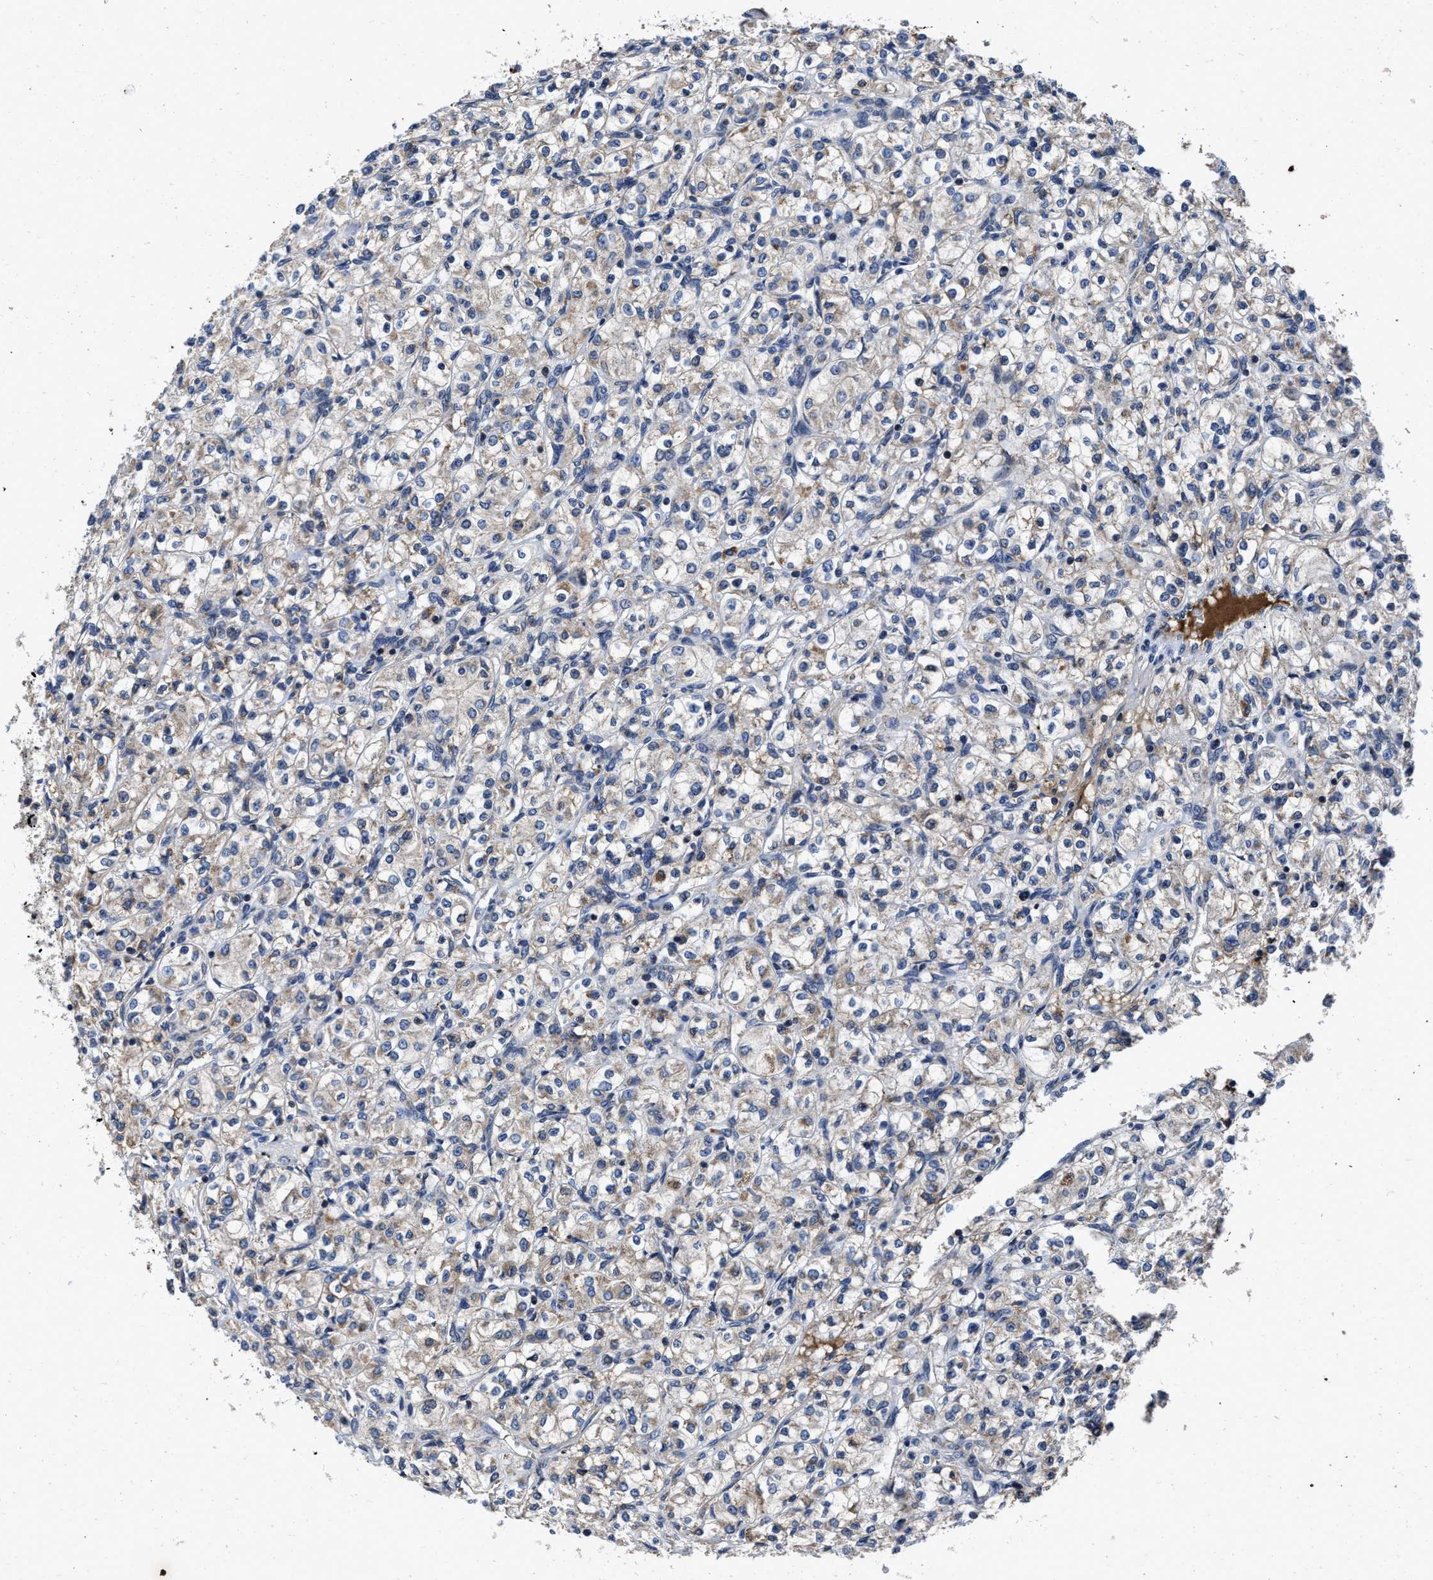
{"staining": {"intensity": "weak", "quantity": "<25%", "location": "cytoplasmic/membranous"}, "tissue": "renal cancer", "cell_type": "Tumor cells", "image_type": "cancer", "snomed": [{"axis": "morphology", "description": "Adenocarcinoma, NOS"}, {"axis": "topography", "description": "Kidney"}], "caption": "Immunohistochemical staining of human adenocarcinoma (renal) reveals no significant positivity in tumor cells. The staining was performed using DAB (3,3'-diaminobenzidine) to visualize the protein expression in brown, while the nuclei were stained in blue with hematoxylin (Magnification: 20x).", "gene": "CACNA1D", "patient": {"sex": "male", "age": 77}}